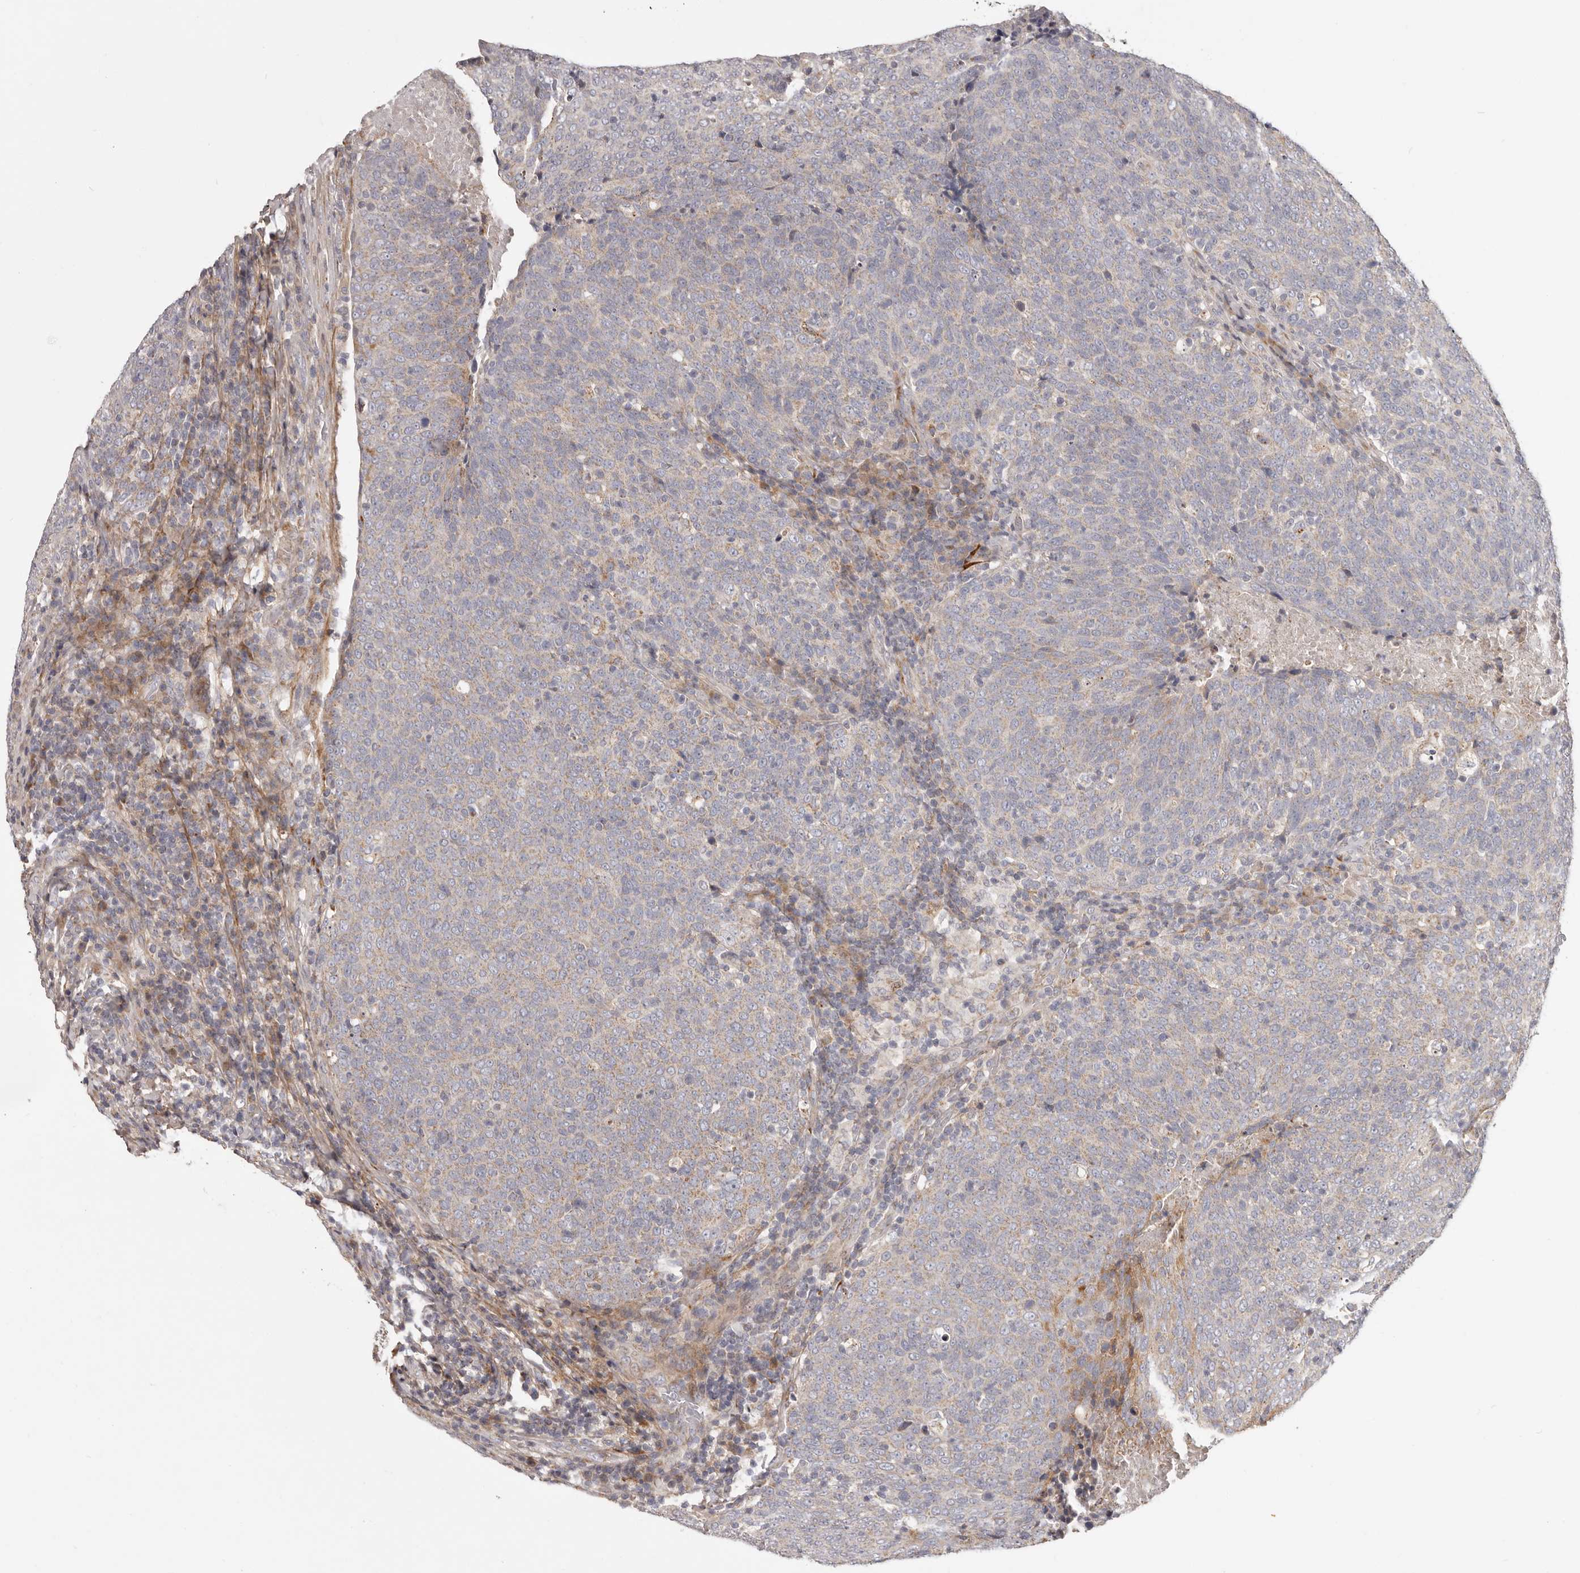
{"staining": {"intensity": "weak", "quantity": "25%-75%", "location": "cytoplasmic/membranous"}, "tissue": "head and neck cancer", "cell_type": "Tumor cells", "image_type": "cancer", "snomed": [{"axis": "morphology", "description": "Squamous cell carcinoma, NOS"}, {"axis": "morphology", "description": "Squamous cell carcinoma, metastatic, NOS"}, {"axis": "topography", "description": "Lymph node"}, {"axis": "topography", "description": "Head-Neck"}], "caption": "An IHC histopathology image of tumor tissue is shown. Protein staining in brown shows weak cytoplasmic/membranous positivity in head and neck cancer (squamous cell carcinoma) within tumor cells.", "gene": "MRPS10", "patient": {"sex": "male", "age": 62}}